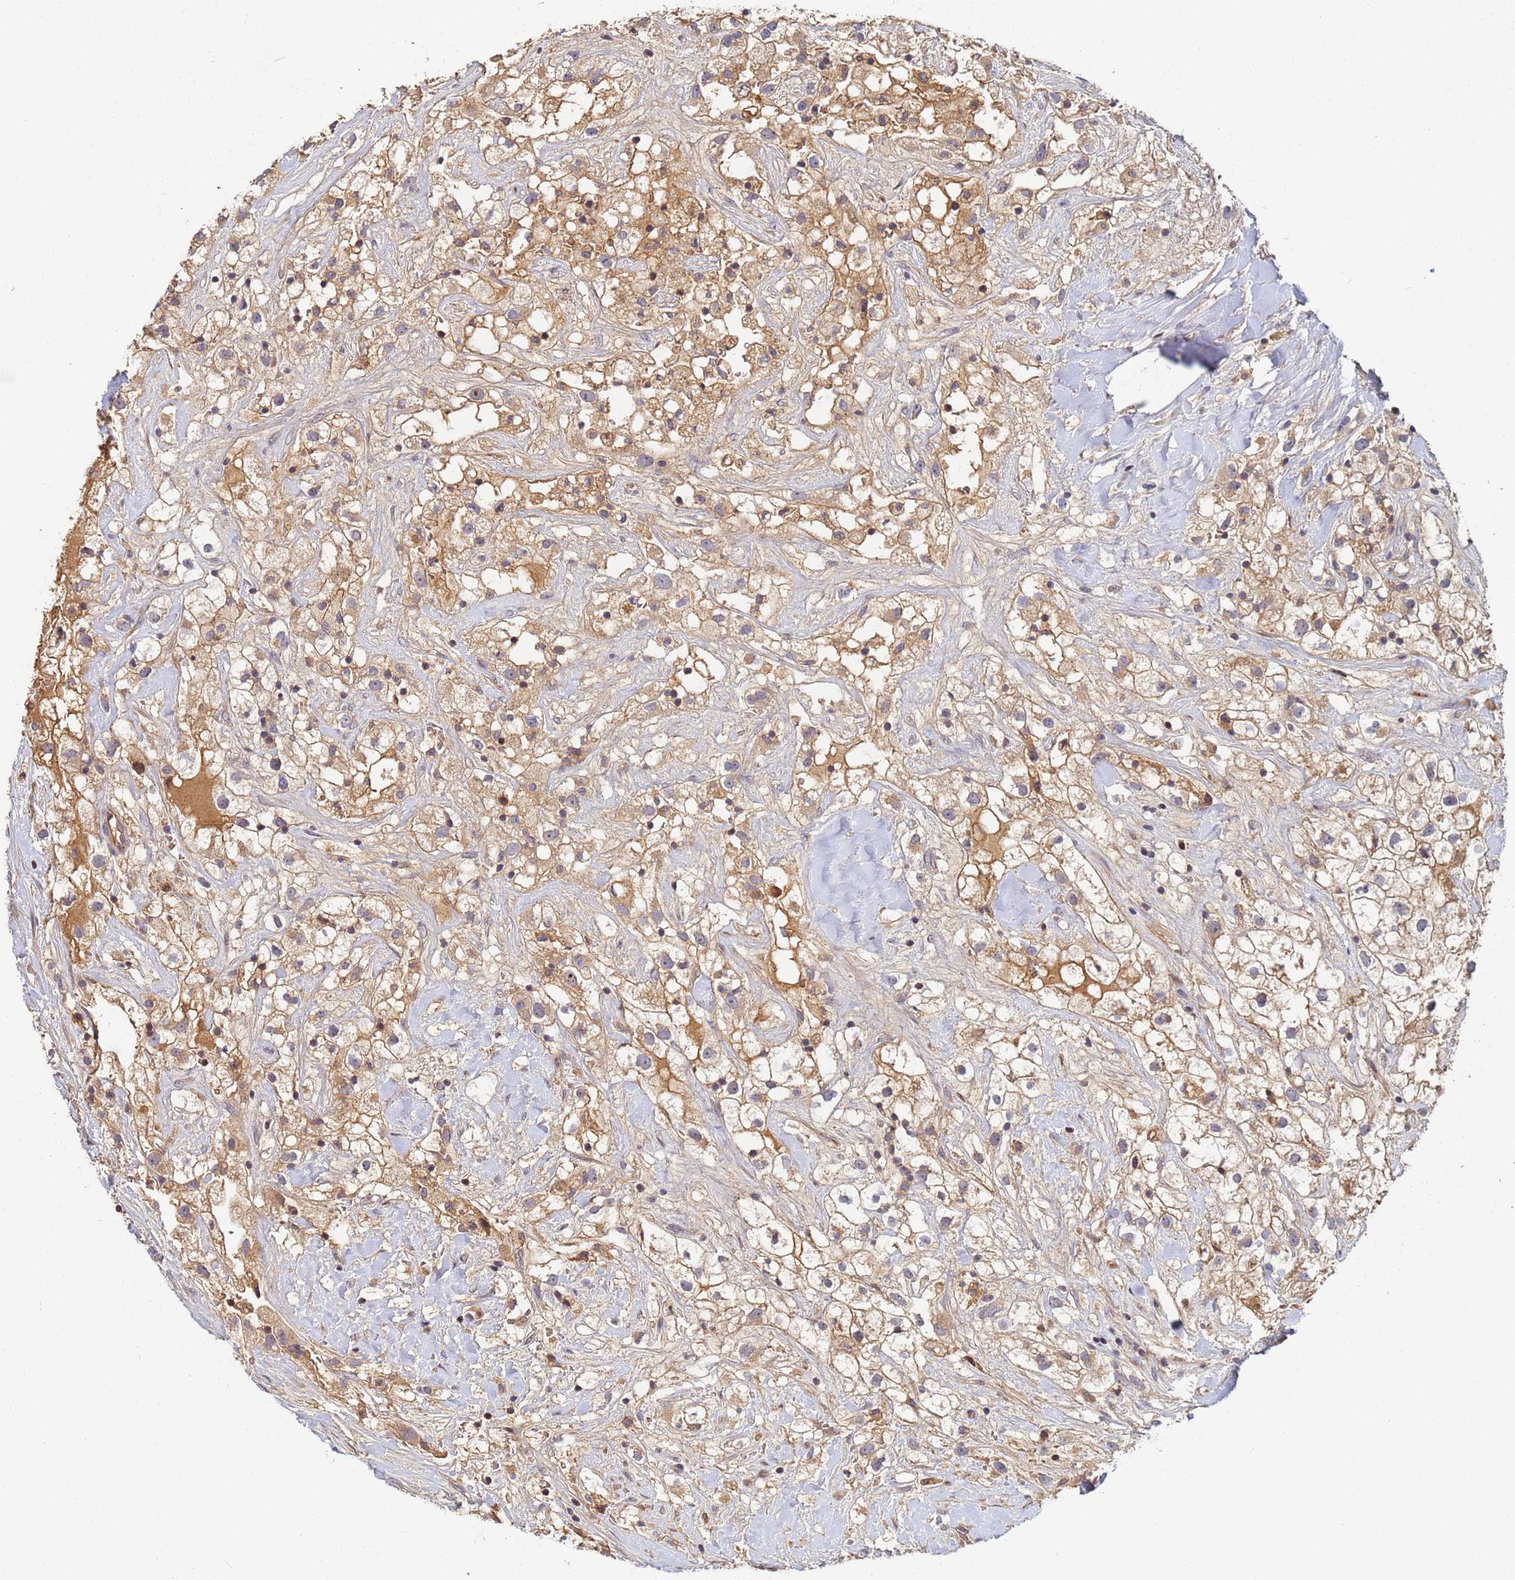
{"staining": {"intensity": "moderate", "quantity": ">75%", "location": "cytoplasmic/membranous"}, "tissue": "renal cancer", "cell_type": "Tumor cells", "image_type": "cancer", "snomed": [{"axis": "morphology", "description": "Adenocarcinoma, NOS"}, {"axis": "topography", "description": "Kidney"}], "caption": "Immunohistochemical staining of renal adenocarcinoma exhibits medium levels of moderate cytoplasmic/membranous protein expression in about >75% of tumor cells.", "gene": "OSER1", "patient": {"sex": "male", "age": 59}}